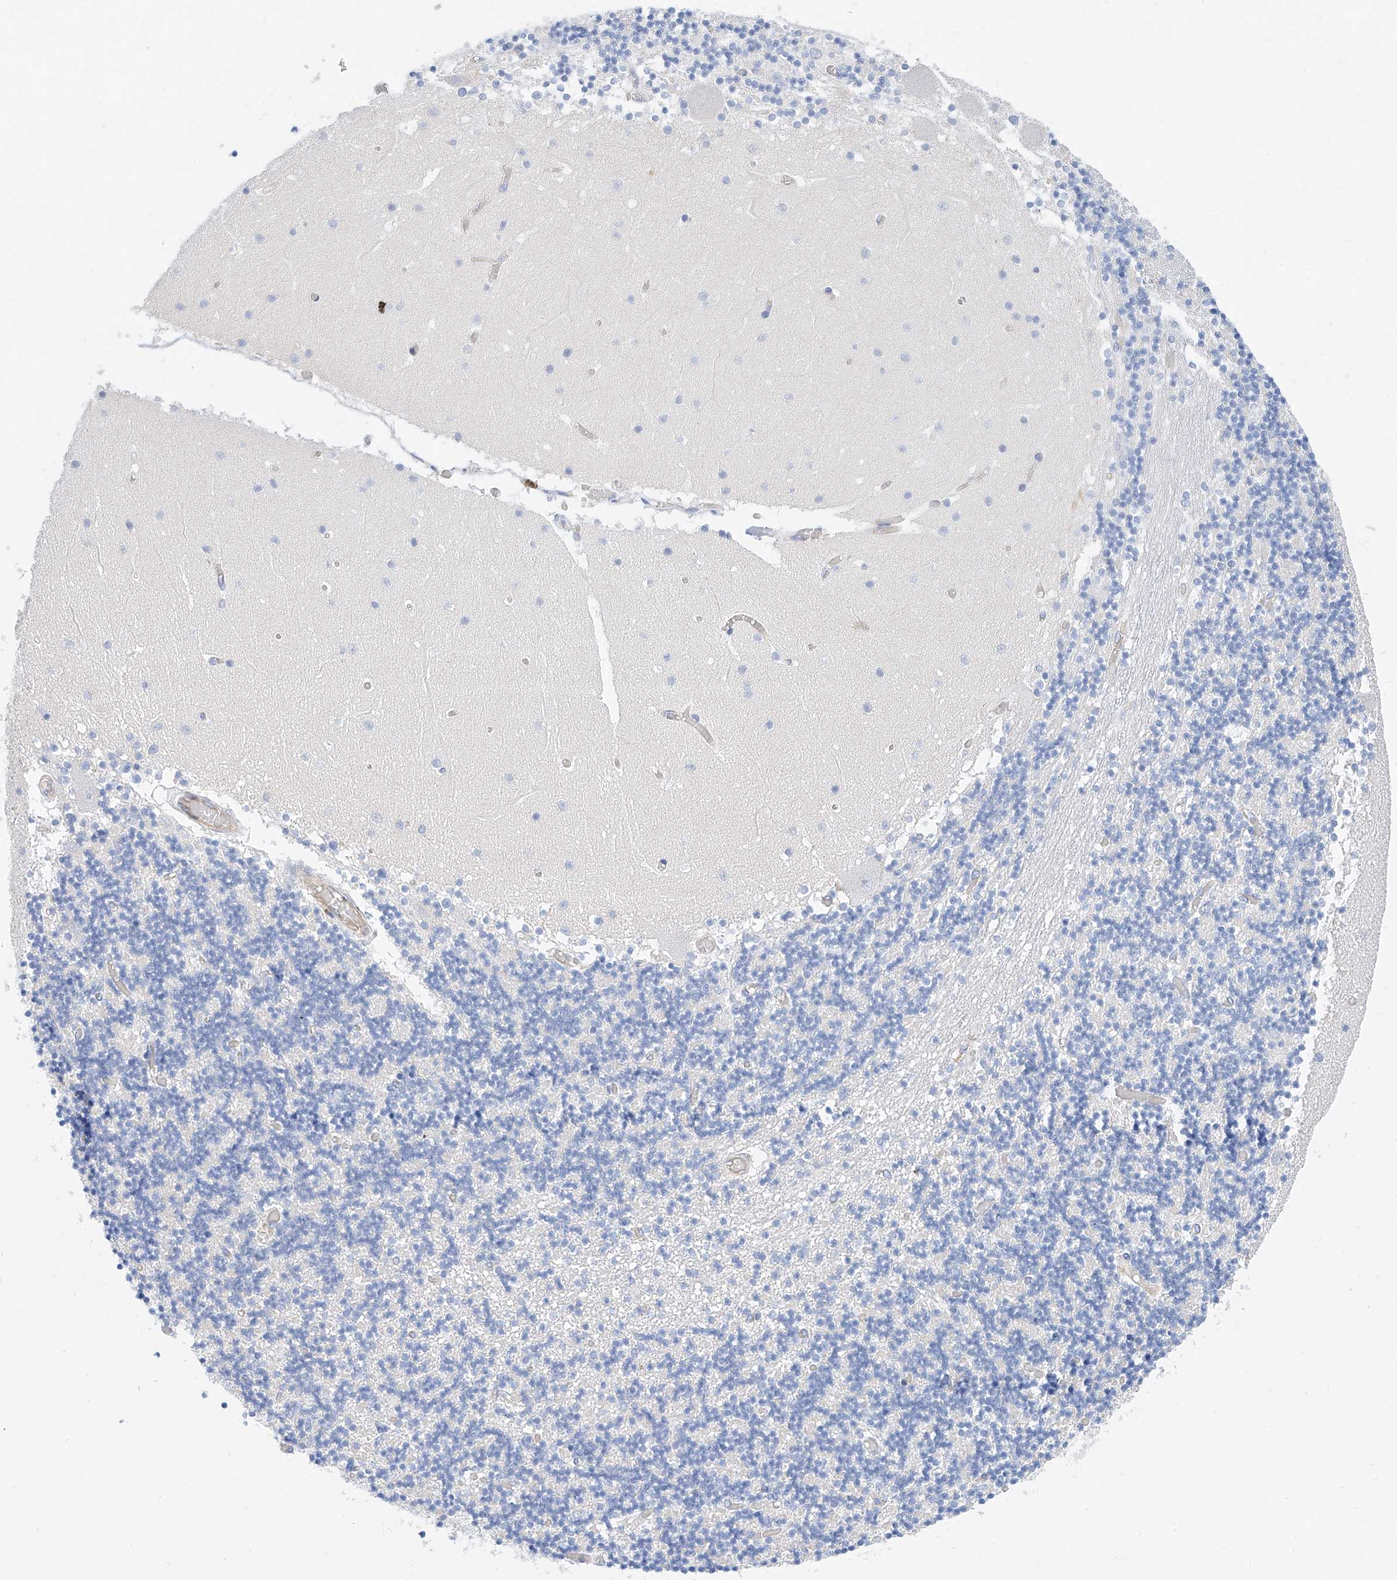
{"staining": {"intensity": "negative", "quantity": "none", "location": "none"}, "tissue": "cerebellum", "cell_type": "Cells in granular layer", "image_type": "normal", "snomed": [{"axis": "morphology", "description": "Normal tissue, NOS"}, {"axis": "topography", "description": "Cerebellum"}], "caption": "Immunohistochemistry (IHC) histopathology image of normal human cerebellum stained for a protein (brown), which displays no staining in cells in granular layer.", "gene": "SBSPON", "patient": {"sex": "female", "age": 28}}